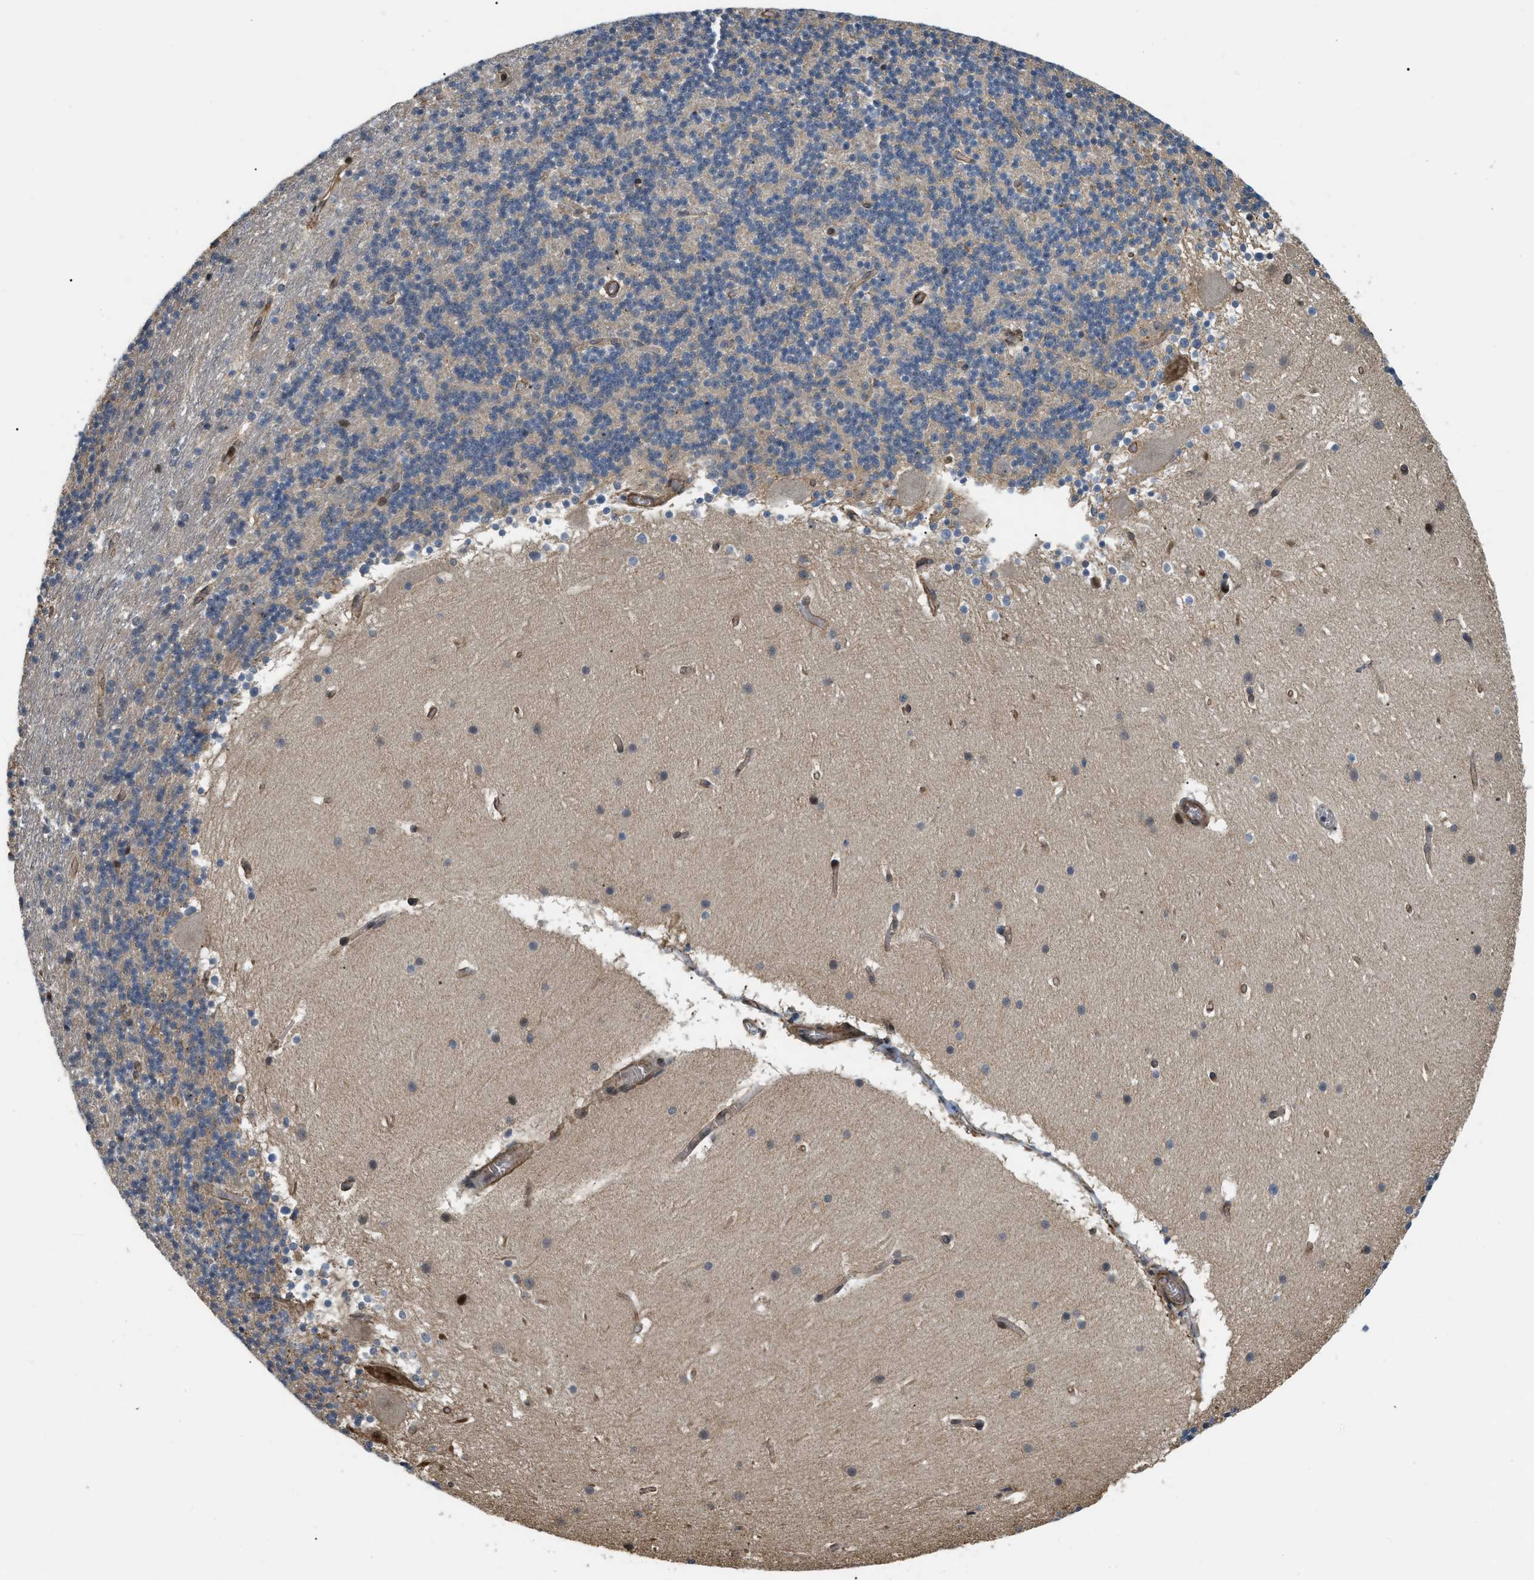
{"staining": {"intensity": "negative", "quantity": "none", "location": "none"}, "tissue": "cerebellum", "cell_type": "Cells in granular layer", "image_type": "normal", "snomed": [{"axis": "morphology", "description": "Normal tissue, NOS"}, {"axis": "topography", "description": "Cerebellum"}], "caption": "IHC histopathology image of unremarkable human cerebellum stained for a protein (brown), which displays no positivity in cells in granular layer.", "gene": "LTA4H", "patient": {"sex": "male", "age": 45}}